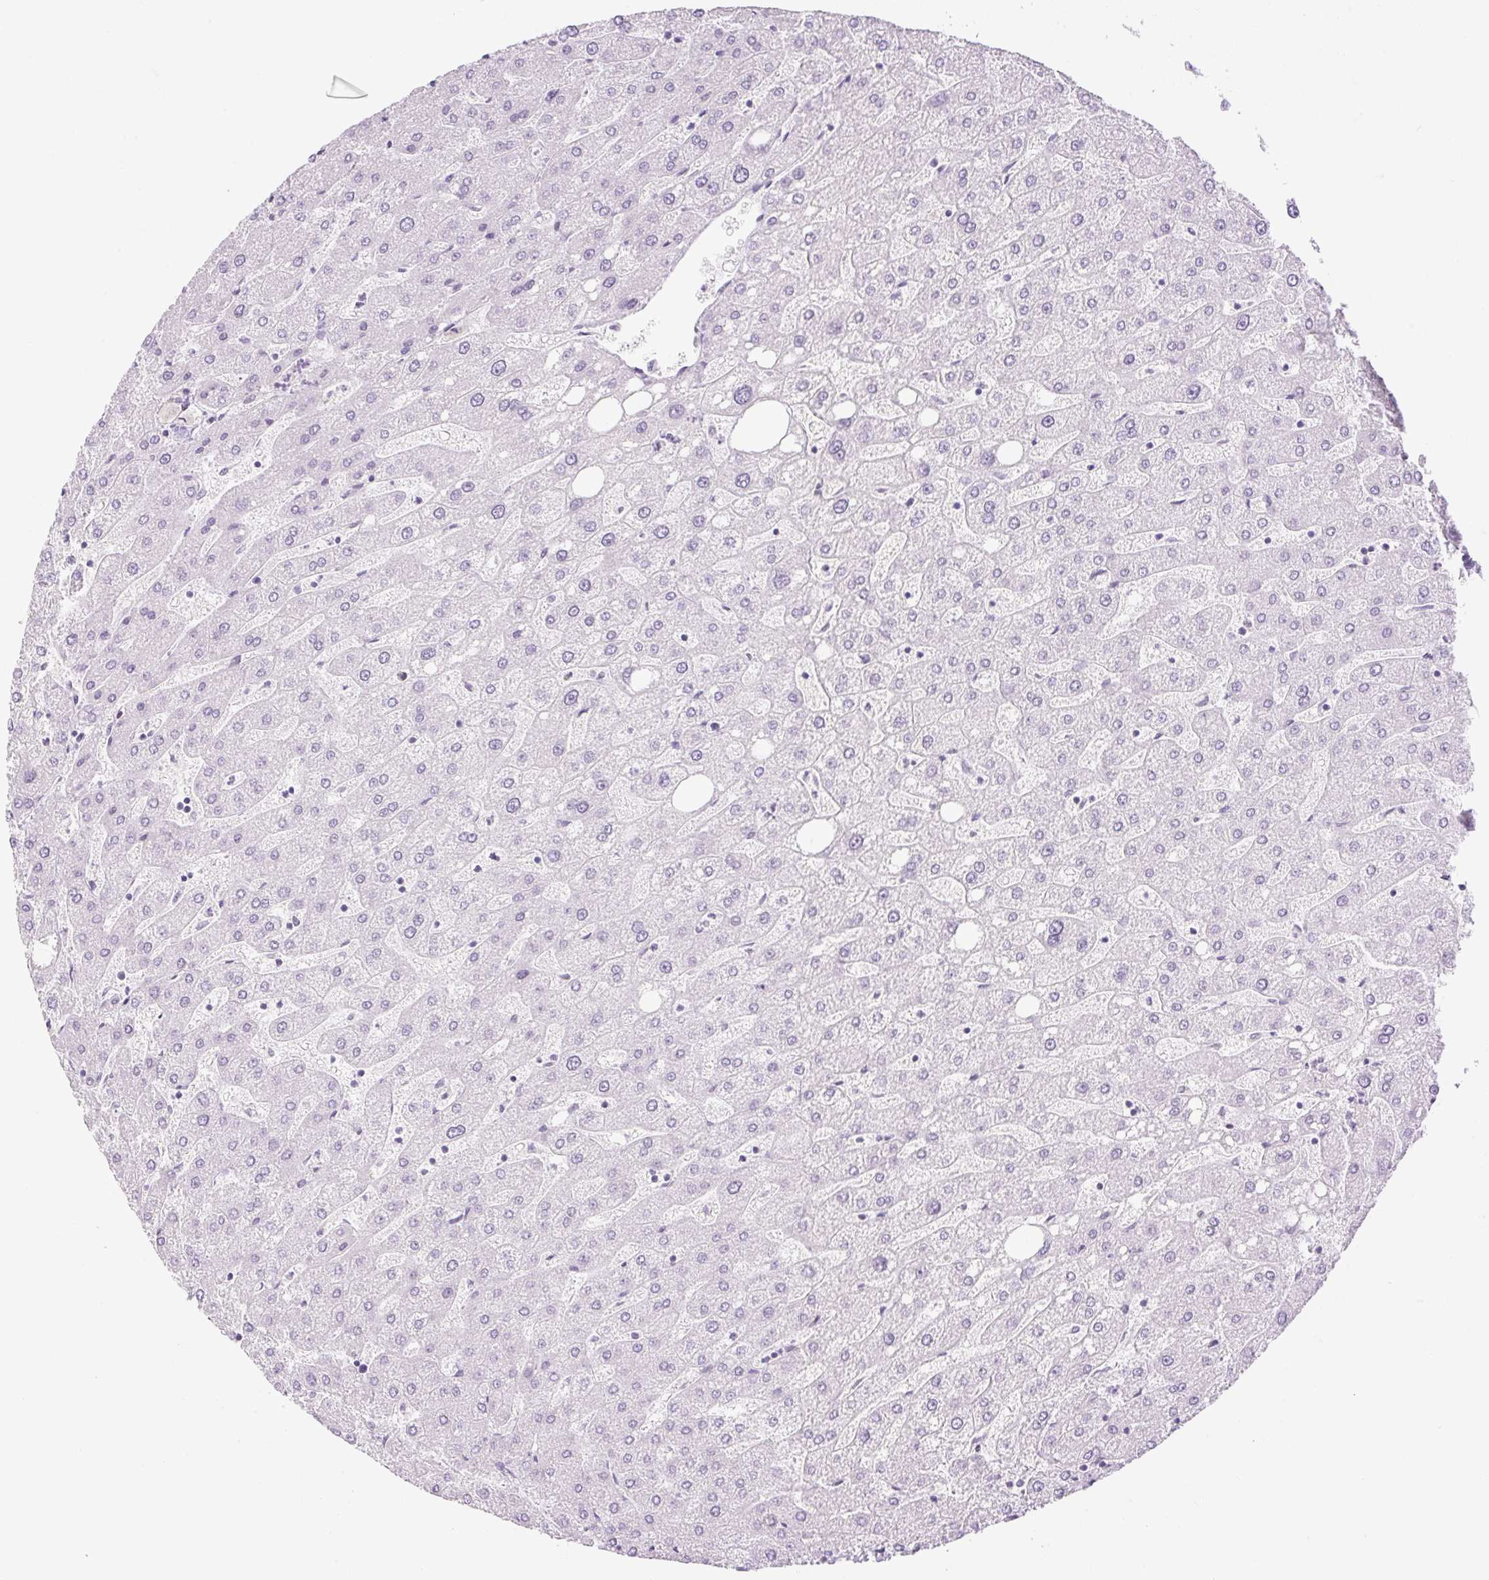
{"staining": {"intensity": "negative", "quantity": "none", "location": "none"}, "tissue": "liver", "cell_type": "Cholangiocytes", "image_type": "normal", "snomed": [{"axis": "morphology", "description": "Normal tissue, NOS"}, {"axis": "topography", "description": "Liver"}], "caption": "The histopathology image reveals no staining of cholangiocytes in benign liver. (DAB (3,3'-diaminobenzidine) IHC with hematoxylin counter stain).", "gene": "SP140L", "patient": {"sex": "male", "age": 67}}